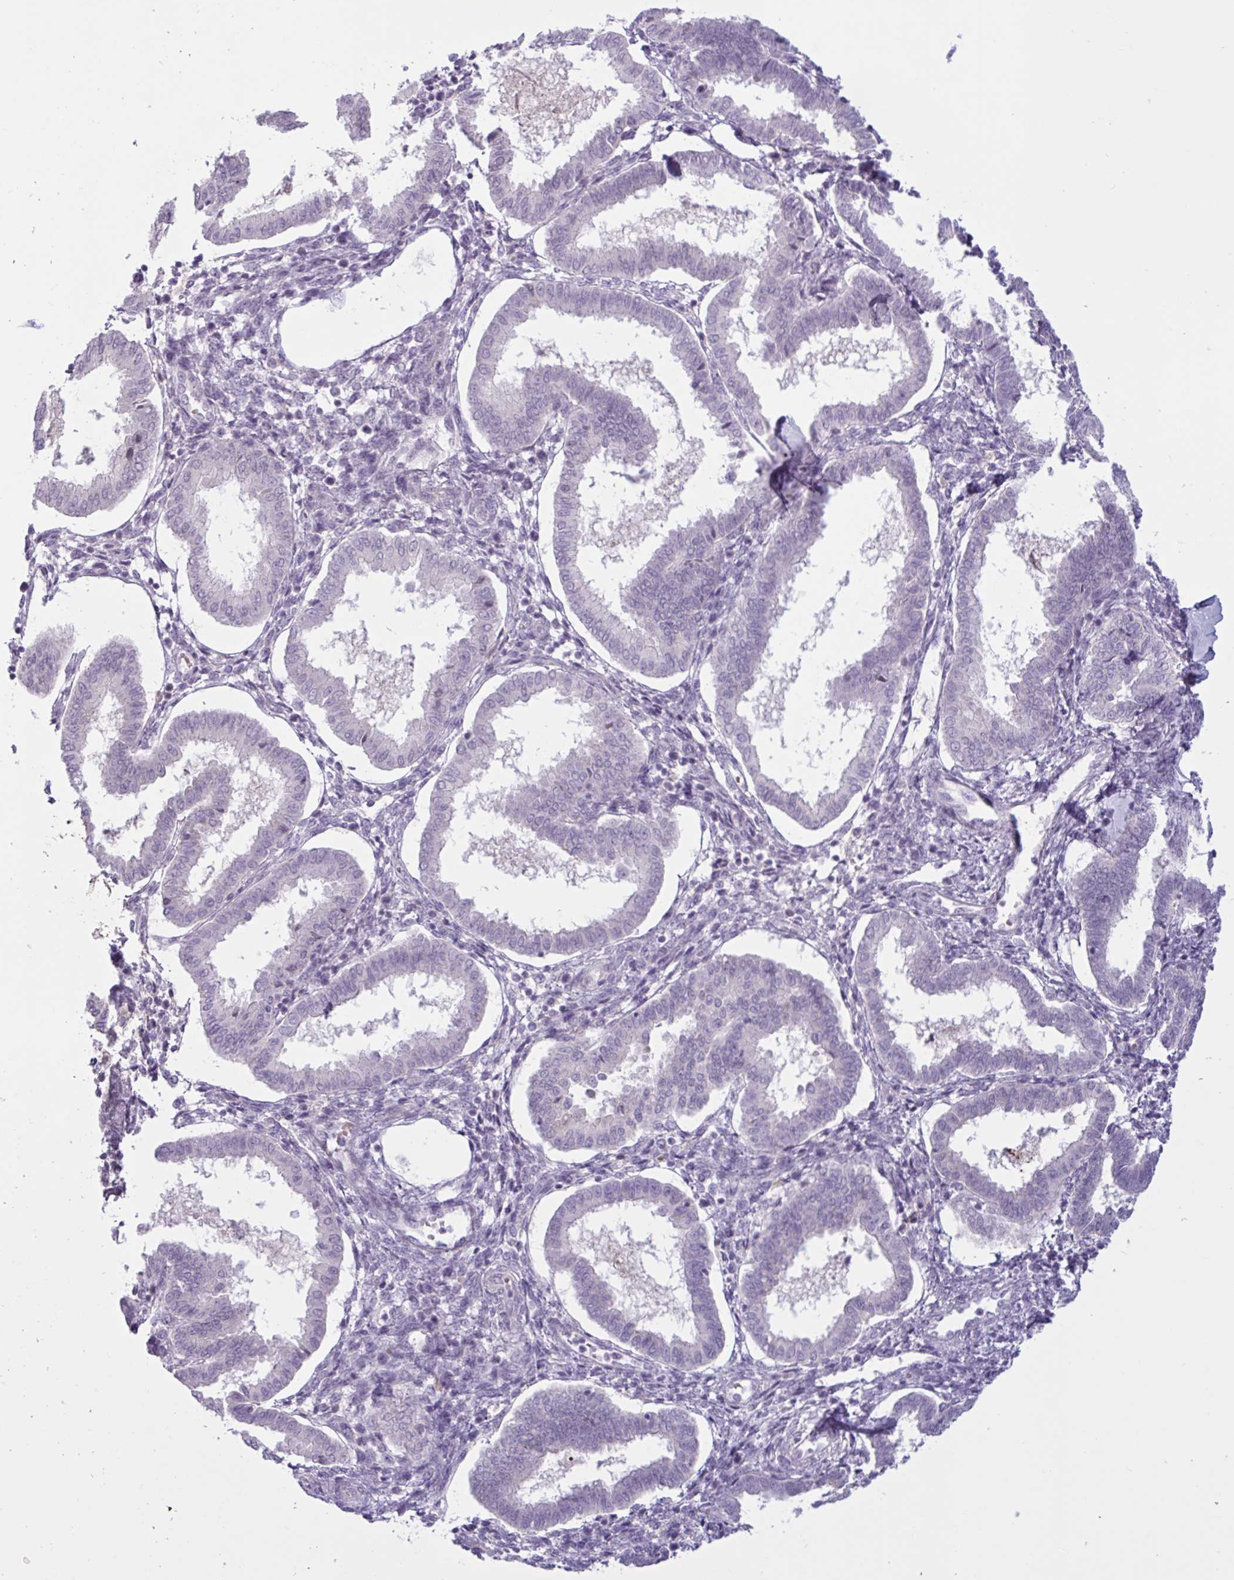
{"staining": {"intensity": "negative", "quantity": "none", "location": "none"}, "tissue": "endometrium", "cell_type": "Cells in endometrial stroma", "image_type": "normal", "snomed": [{"axis": "morphology", "description": "Normal tissue, NOS"}, {"axis": "topography", "description": "Endometrium"}], "caption": "Cells in endometrial stroma are negative for protein expression in unremarkable human endometrium. The staining is performed using DAB brown chromogen with nuclei counter-stained in using hematoxylin.", "gene": "ENSG00000281613", "patient": {"sex": "female", "age": 24}}